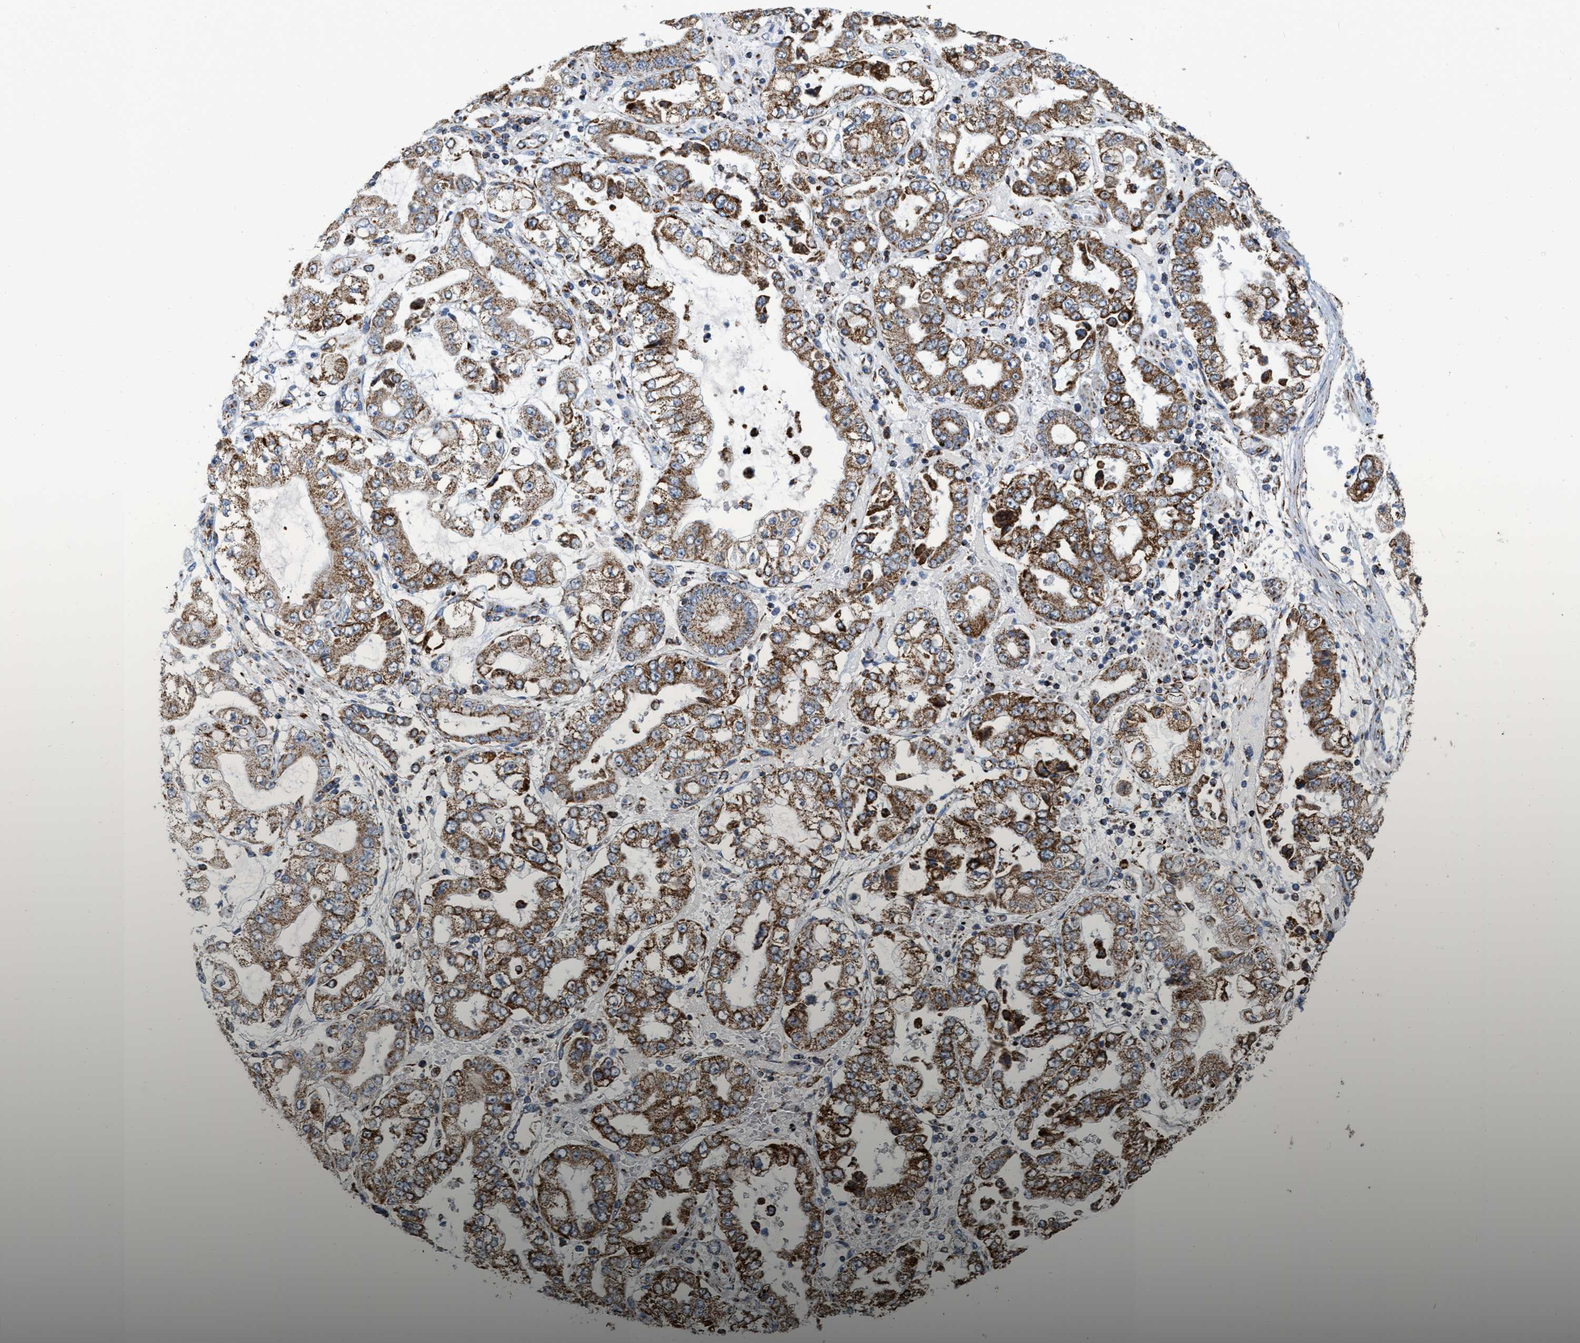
{"staining": {"intensity": "strong", "quantity": ">75%", "location": "cytoplasmic/membranous"}, "tissue": "stomach cancer", "cell_type": "Tumor cells", "image_type": "cancer", "snomed": [{"axis": "morphology", "description": "Adenocarcinoma, NOS"}, {"axis": "topography", "description": "Stomach"}], "caption": "Protein staining of adenocarcinoma (stomach) tissue exhibits strong cytoplasmic/membranous expression in approximately >75% of tumor cells.", "gene": "CBLB", "patient": {"sex": "male", "age": 76}}